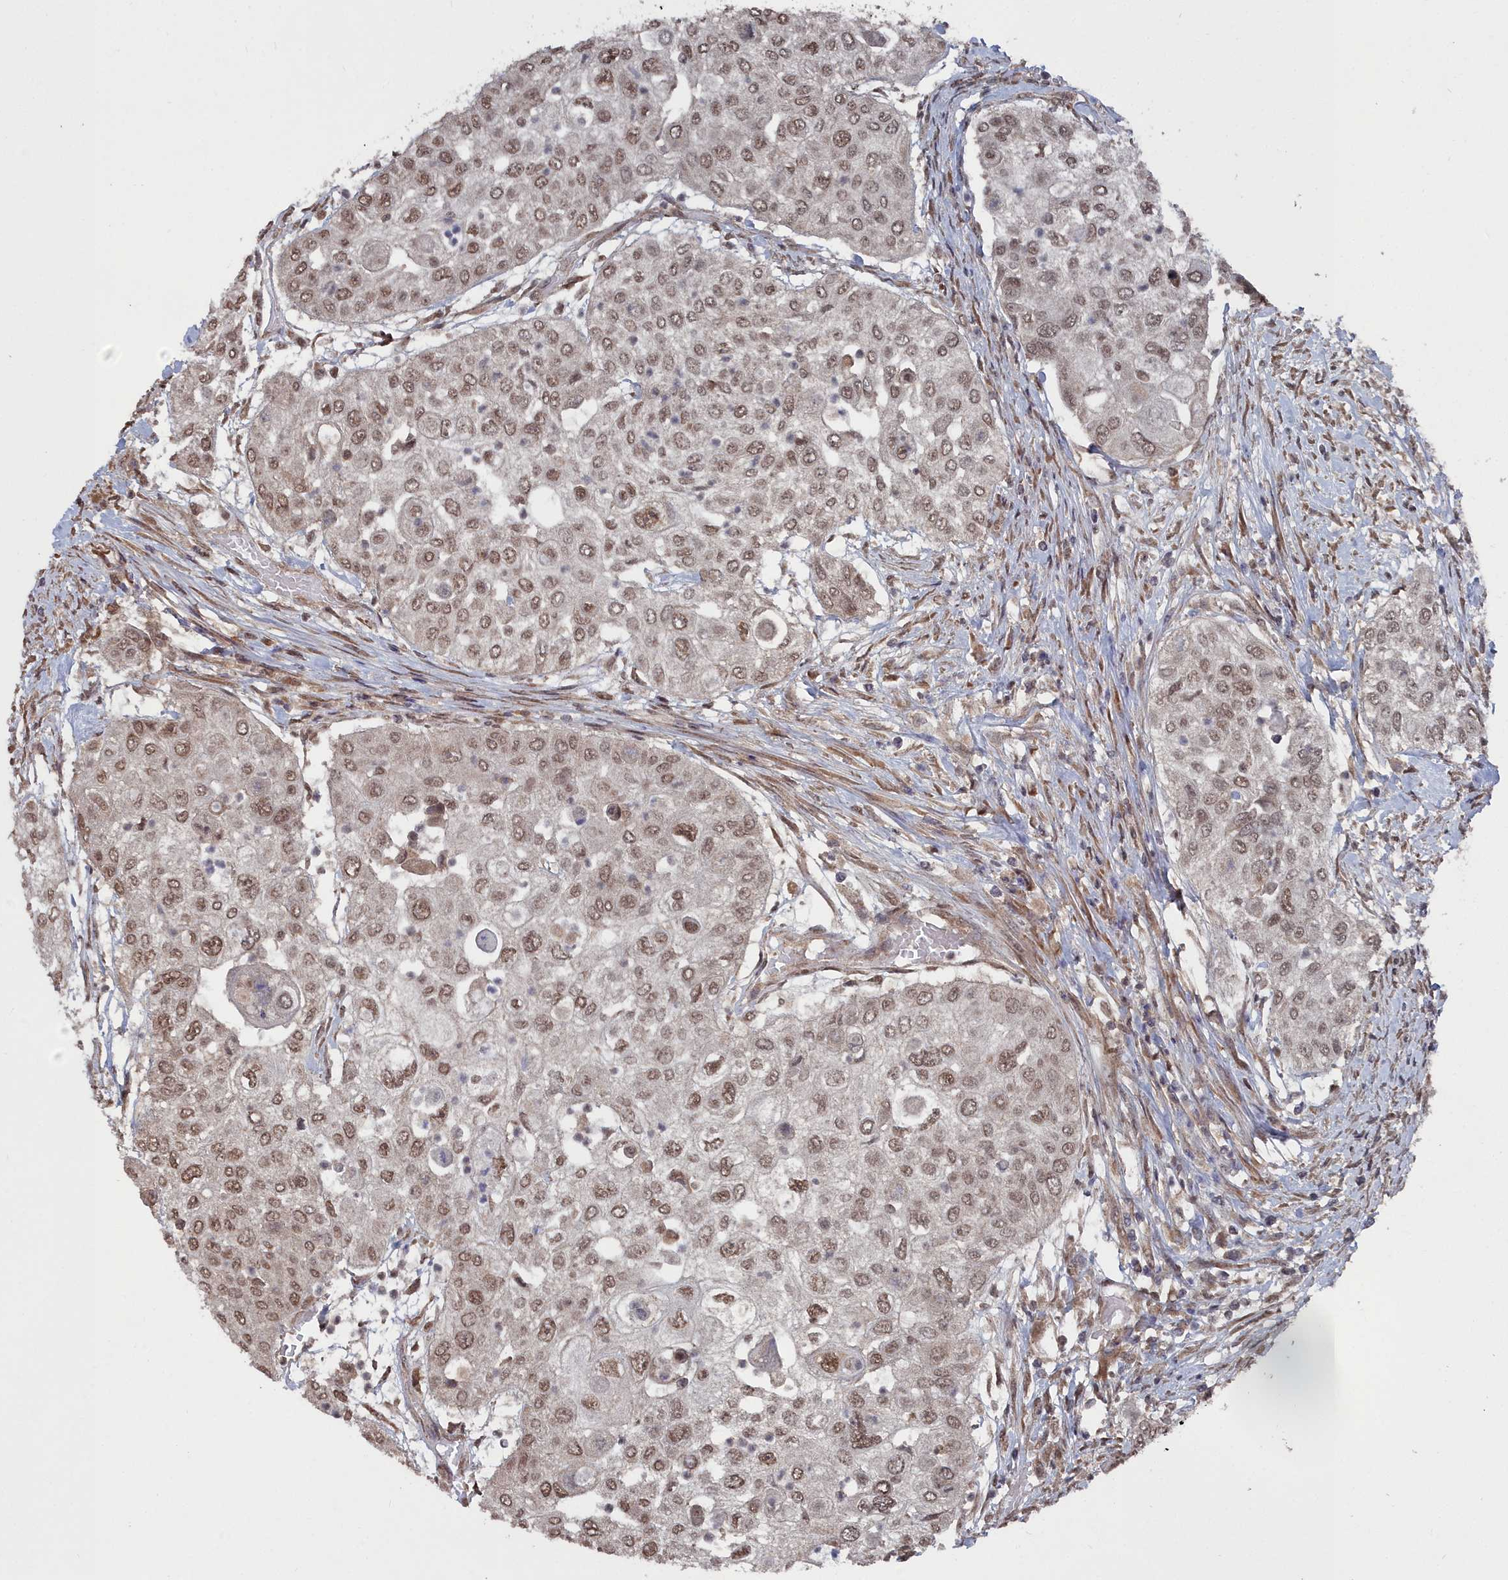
{"staining": {"intensity": "moderate", "quantity": ">75%", "location": "nuclear"}, "tissue": "urothelial cancer", "cell_type": "Tumor cells", "image_type": "cancer", "snomed": [{"axis": "morphology", "description": "Urothelial carcinoma, High grade"}, {"axis": "topography", "description": "Urinary bladder"}], "caption": "Immunohistochemistry (IHC) image of neoplastic tissue: urothelial cancer stained using IHC displays medium levels of moderate protein expression localized specifically in the nuclear of tumor cells, appearing as a nuclear brown color.", "gene": "CCNP", "patient": {"sex": "female", "age": 79}}